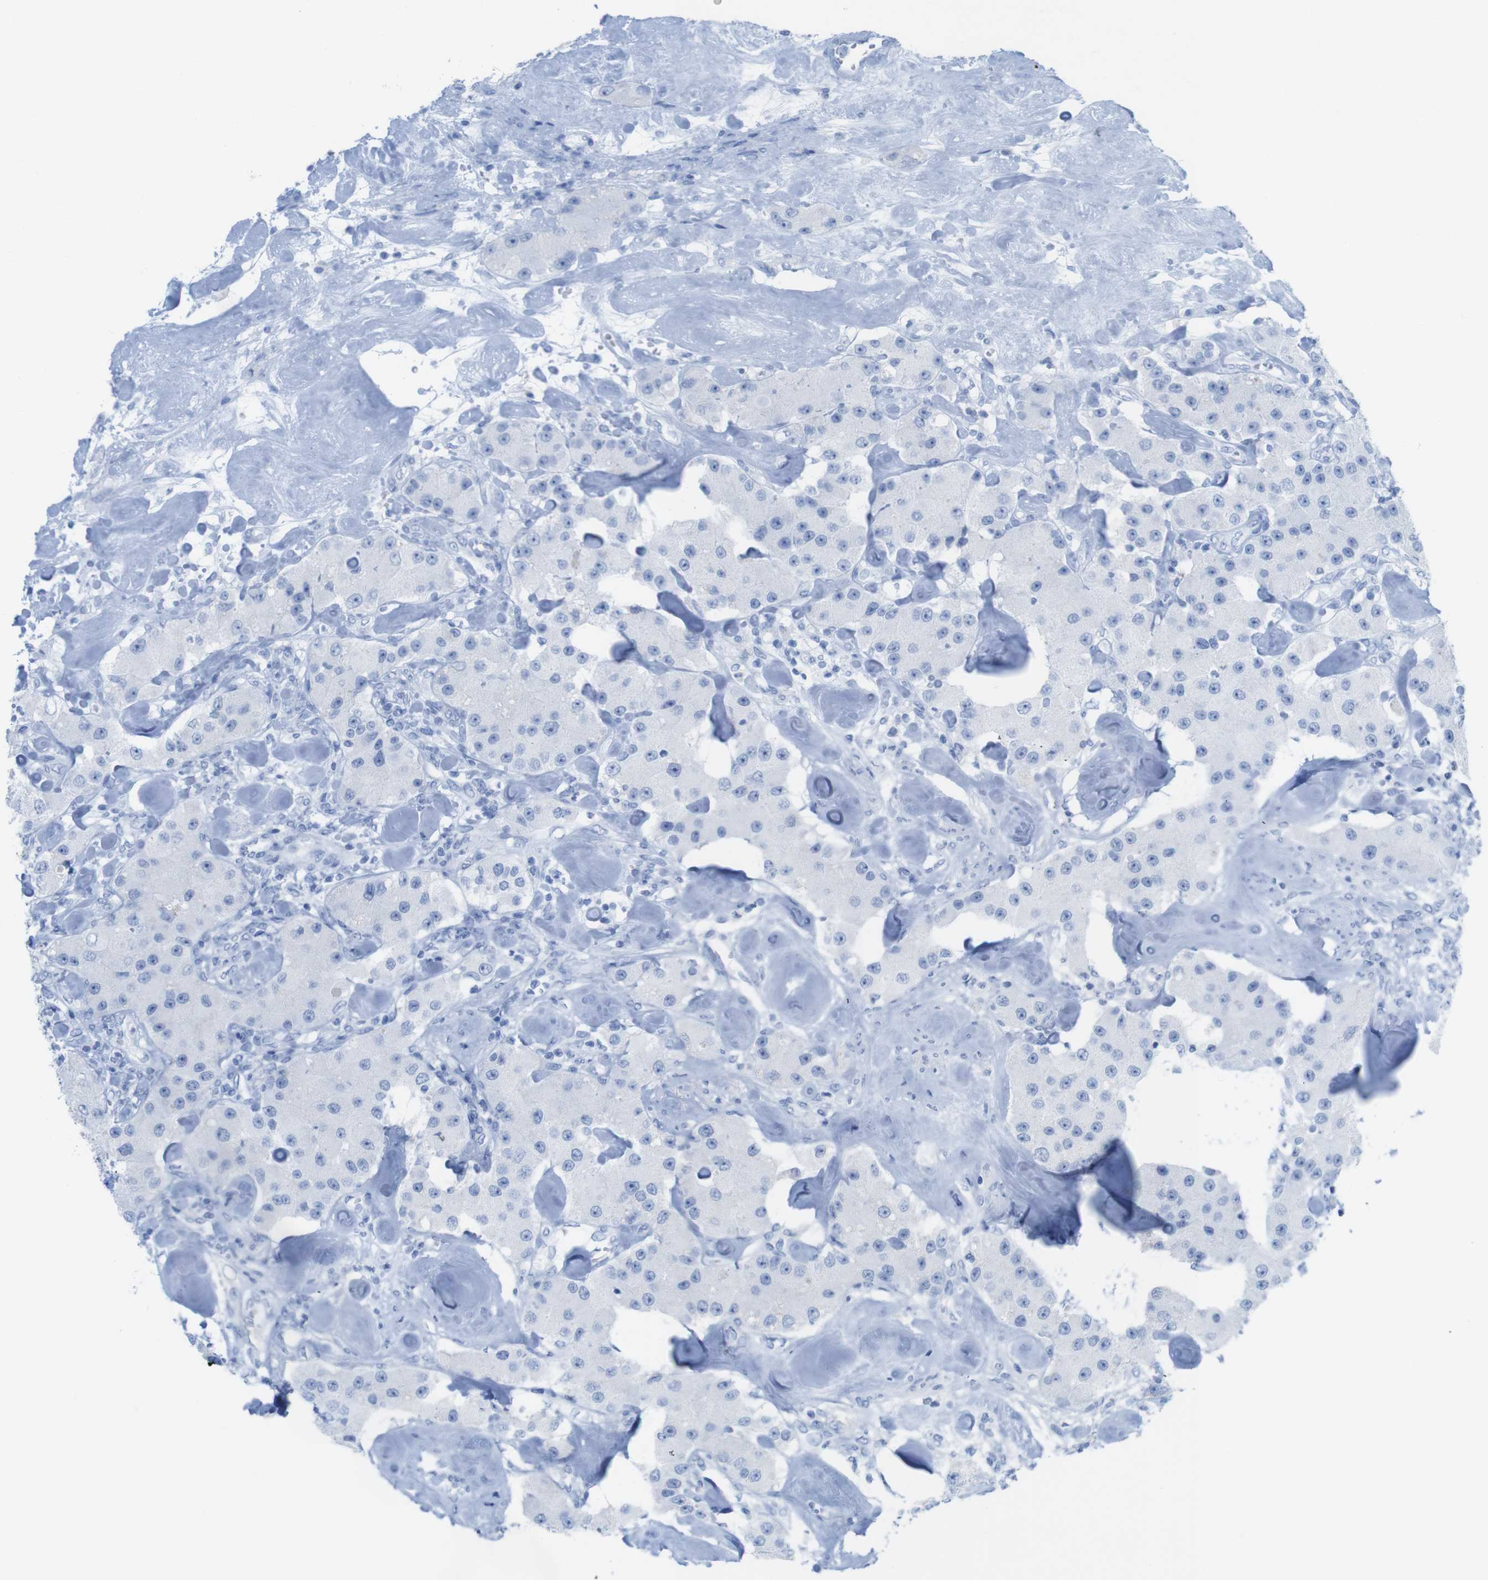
{"staining": {"intensity": "negative", "quantity": "none", "location": "none"}, "tissue": "carcinoid", "cell_type": "Tumor cells", "image_type": "cancer", "snomed": [{"axis": "morphology", "description": "Carcinoid, malignant, NOS"}, {"axis": "topography", "description": "Pancreas"}], "caption": "DAB immunohistochemical staining of carcinoid reveals no significant staining in tumor cells. (Stains: DAB immunohistochemistry with hematoxylin counter stain, Microscopy: brightfield microscopy at high magnification).", "gene": "MYH7", "patient": {"sex": "male", "age": 41}}